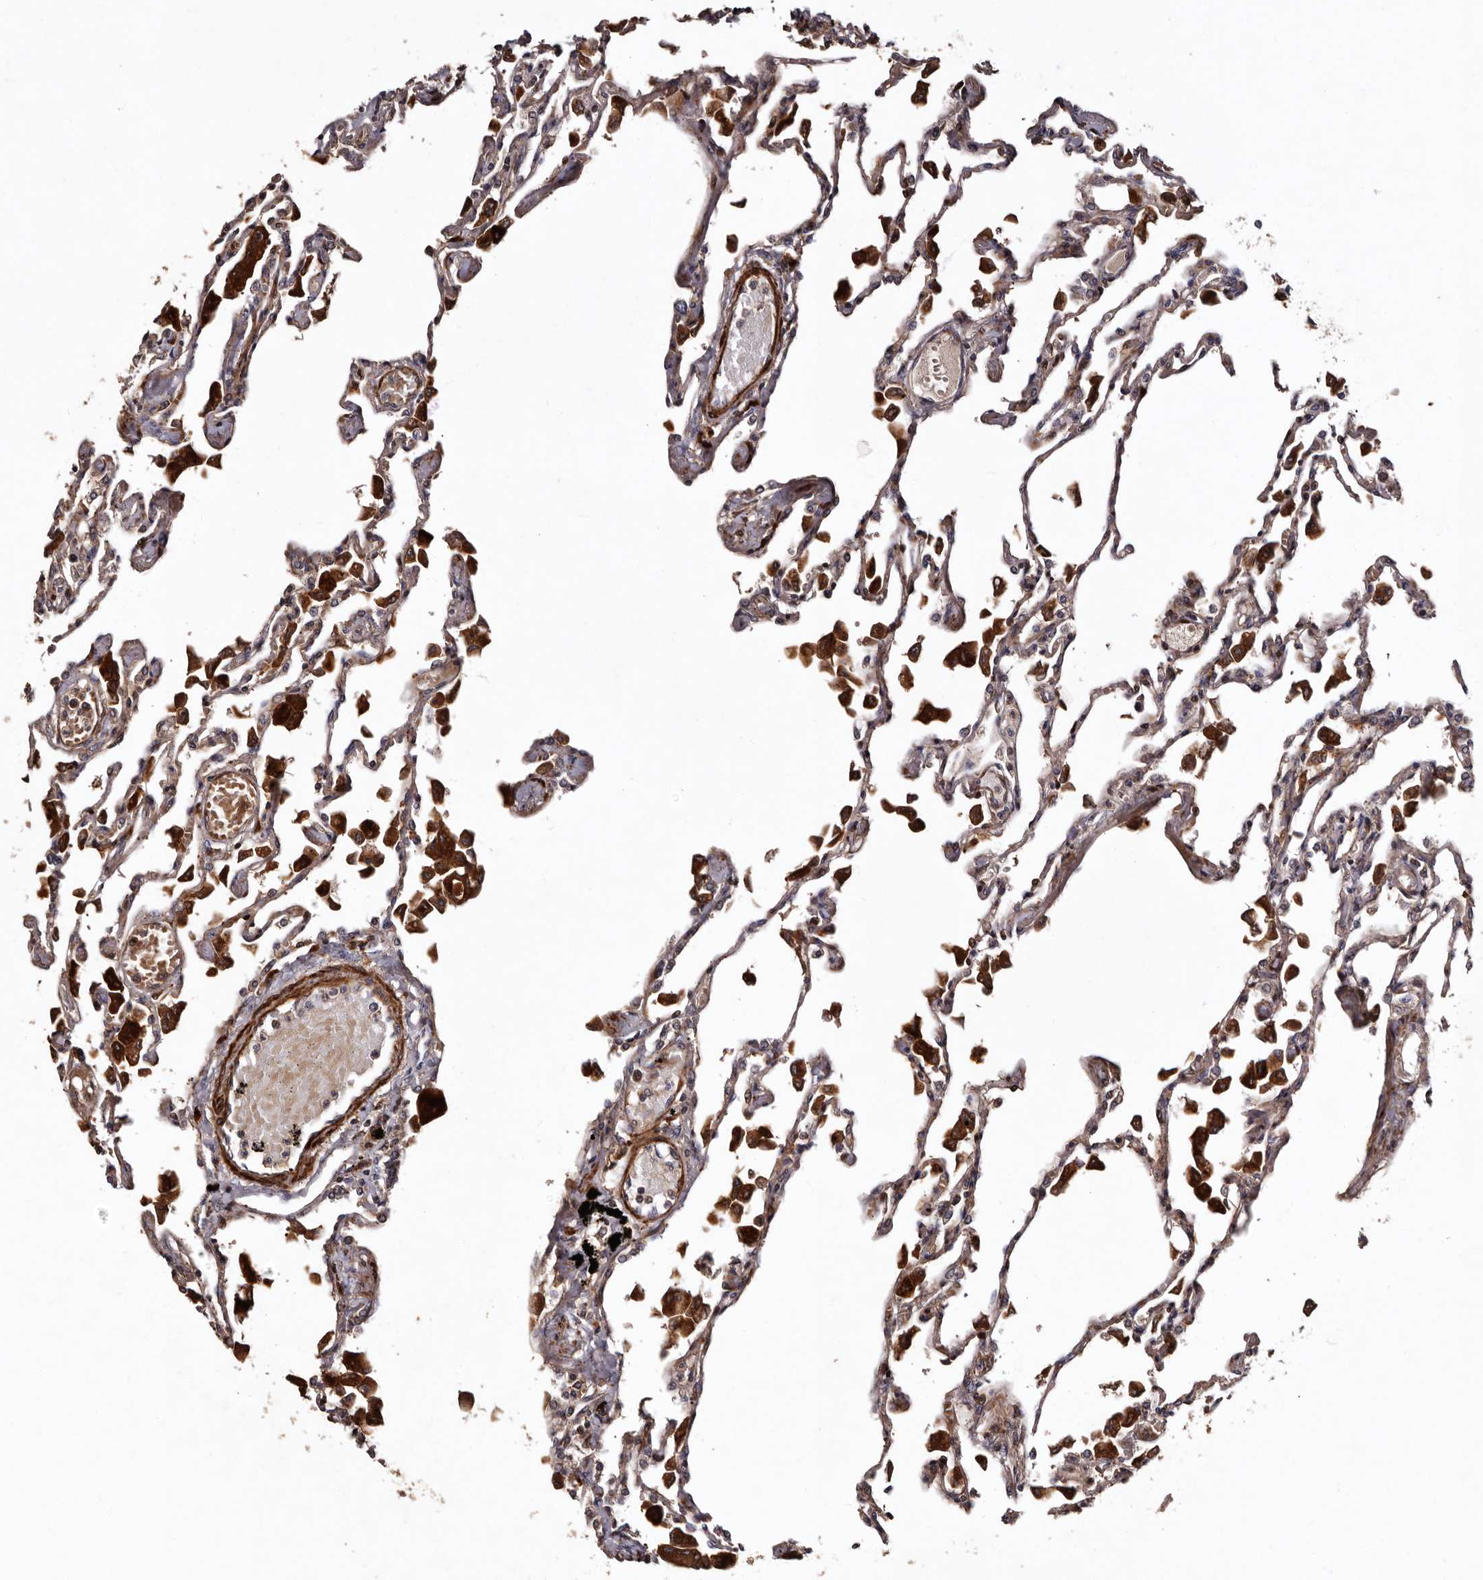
{"staining": {"intensity": "moderate", "quantity": "<25%", "location": "cytoplasmic/membranous"}, "tissue": "lung", "cell_type": "Alveolar cells", "image_type": "normal", "snomed": [{"axis": "morphology", "description": "Normal tissue, NOS"}, {"axis": "topography", "description": "Bronchus"}, {"axis": "topography", "description": "Lung"}], "caption": "Immunohistochemistry (DAB) staining of unremarkable lung exhibits moderate cytoplasmic/membranous protein positivity in approximately <25% of alveolar cells.", "gene": "PRKD3", "patient": {"sex": "female", "age": 49}}